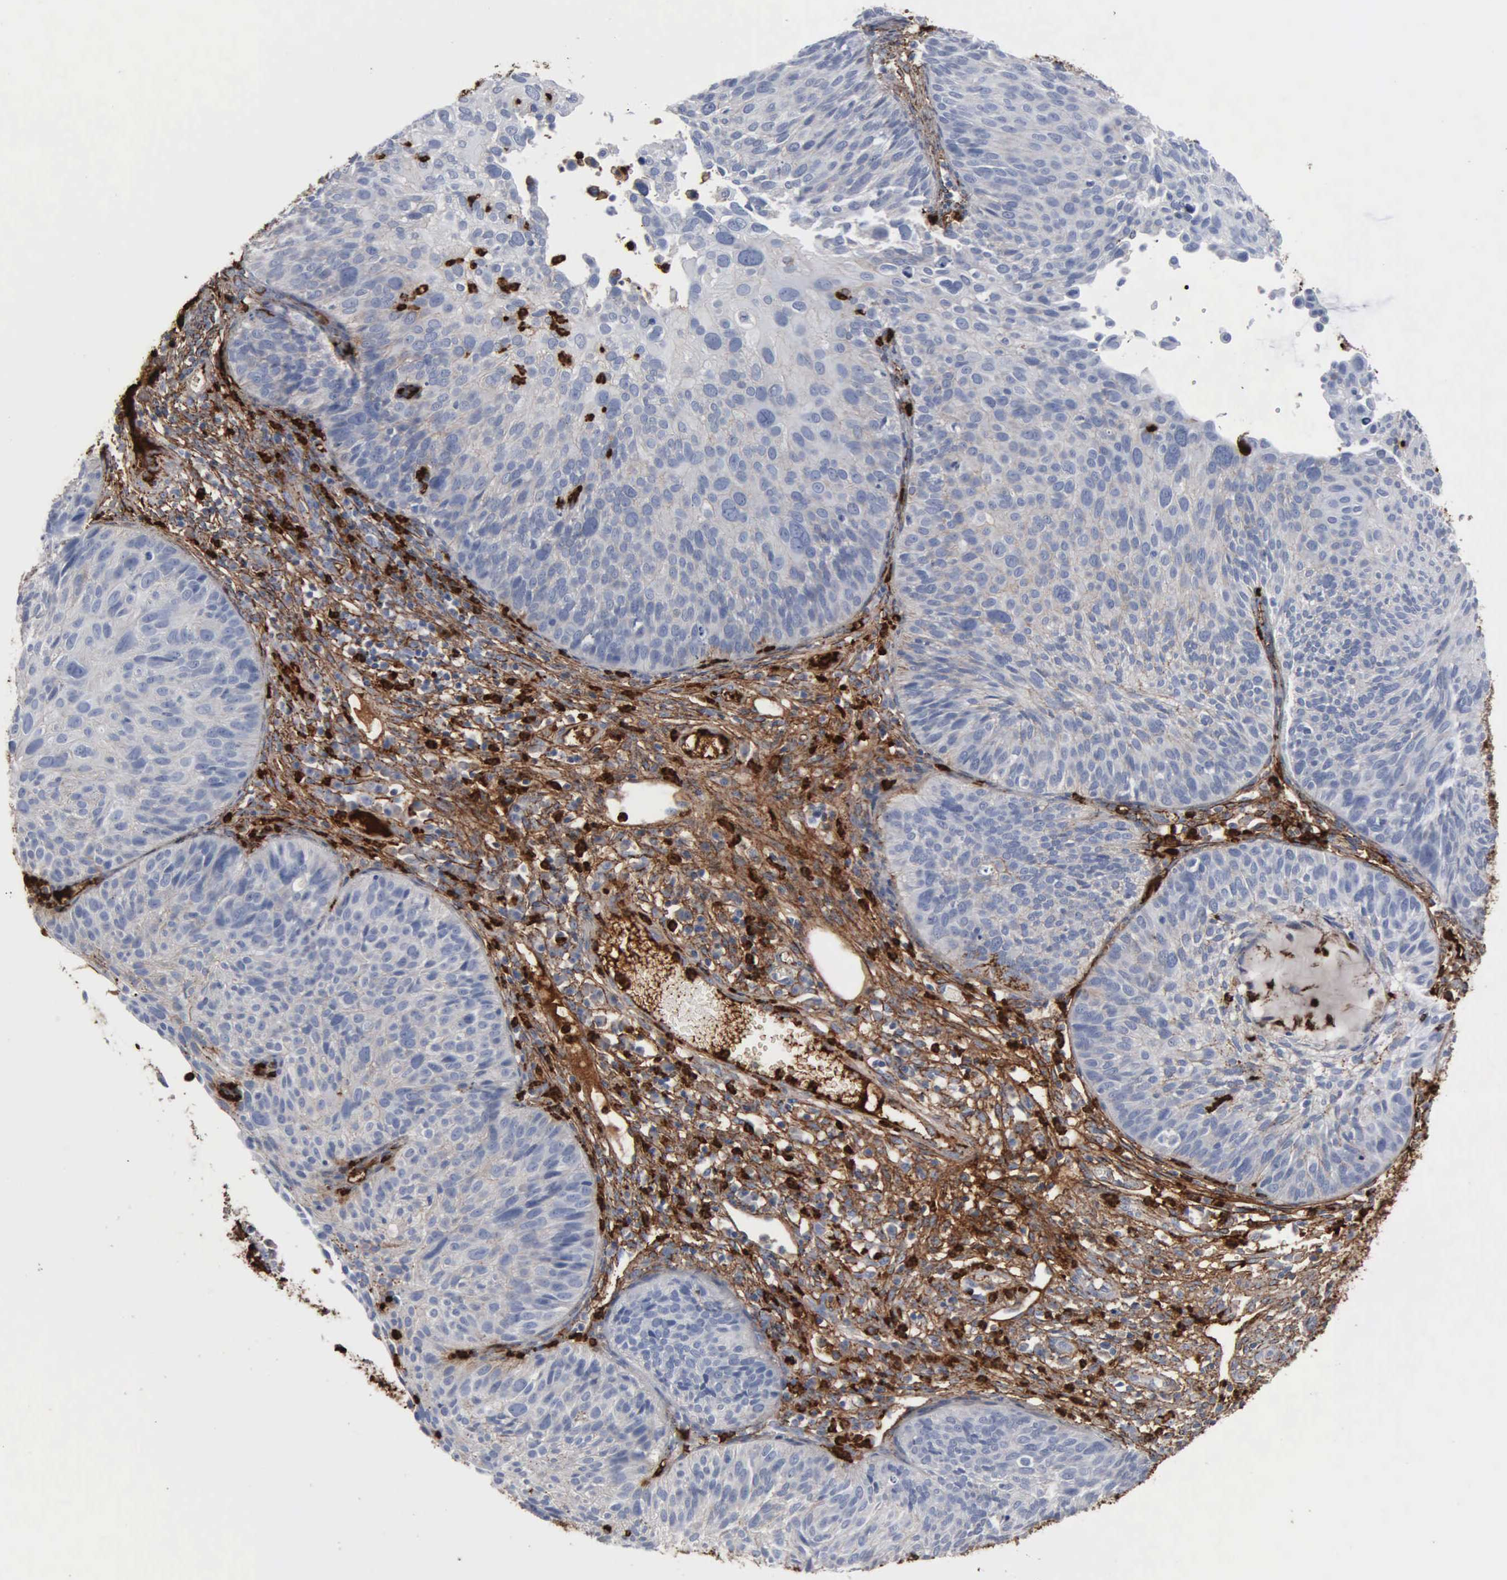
{"staining": {"intensity": "weak", "quantity": "25%-75%", "location": "cytoplasmic/membranous"}, "tissue": "cervical cancer", "cell_type": "Tumor cells", "image_type": "cancer", "snomed": [{"axis": "morphology", "description": "Squamous cell carcinoma, NOS"}, {"axis": "topography", "description": "Cervix"}], "caption": "This is an image of immunohistochemistry staining of cervical cancer (squamous cell carcinoma), which shows weak staining in the cytoplasmic/membranous of tumor cells.", "gene": "FN1", "patient": {"sex": "female", "age": 36}}